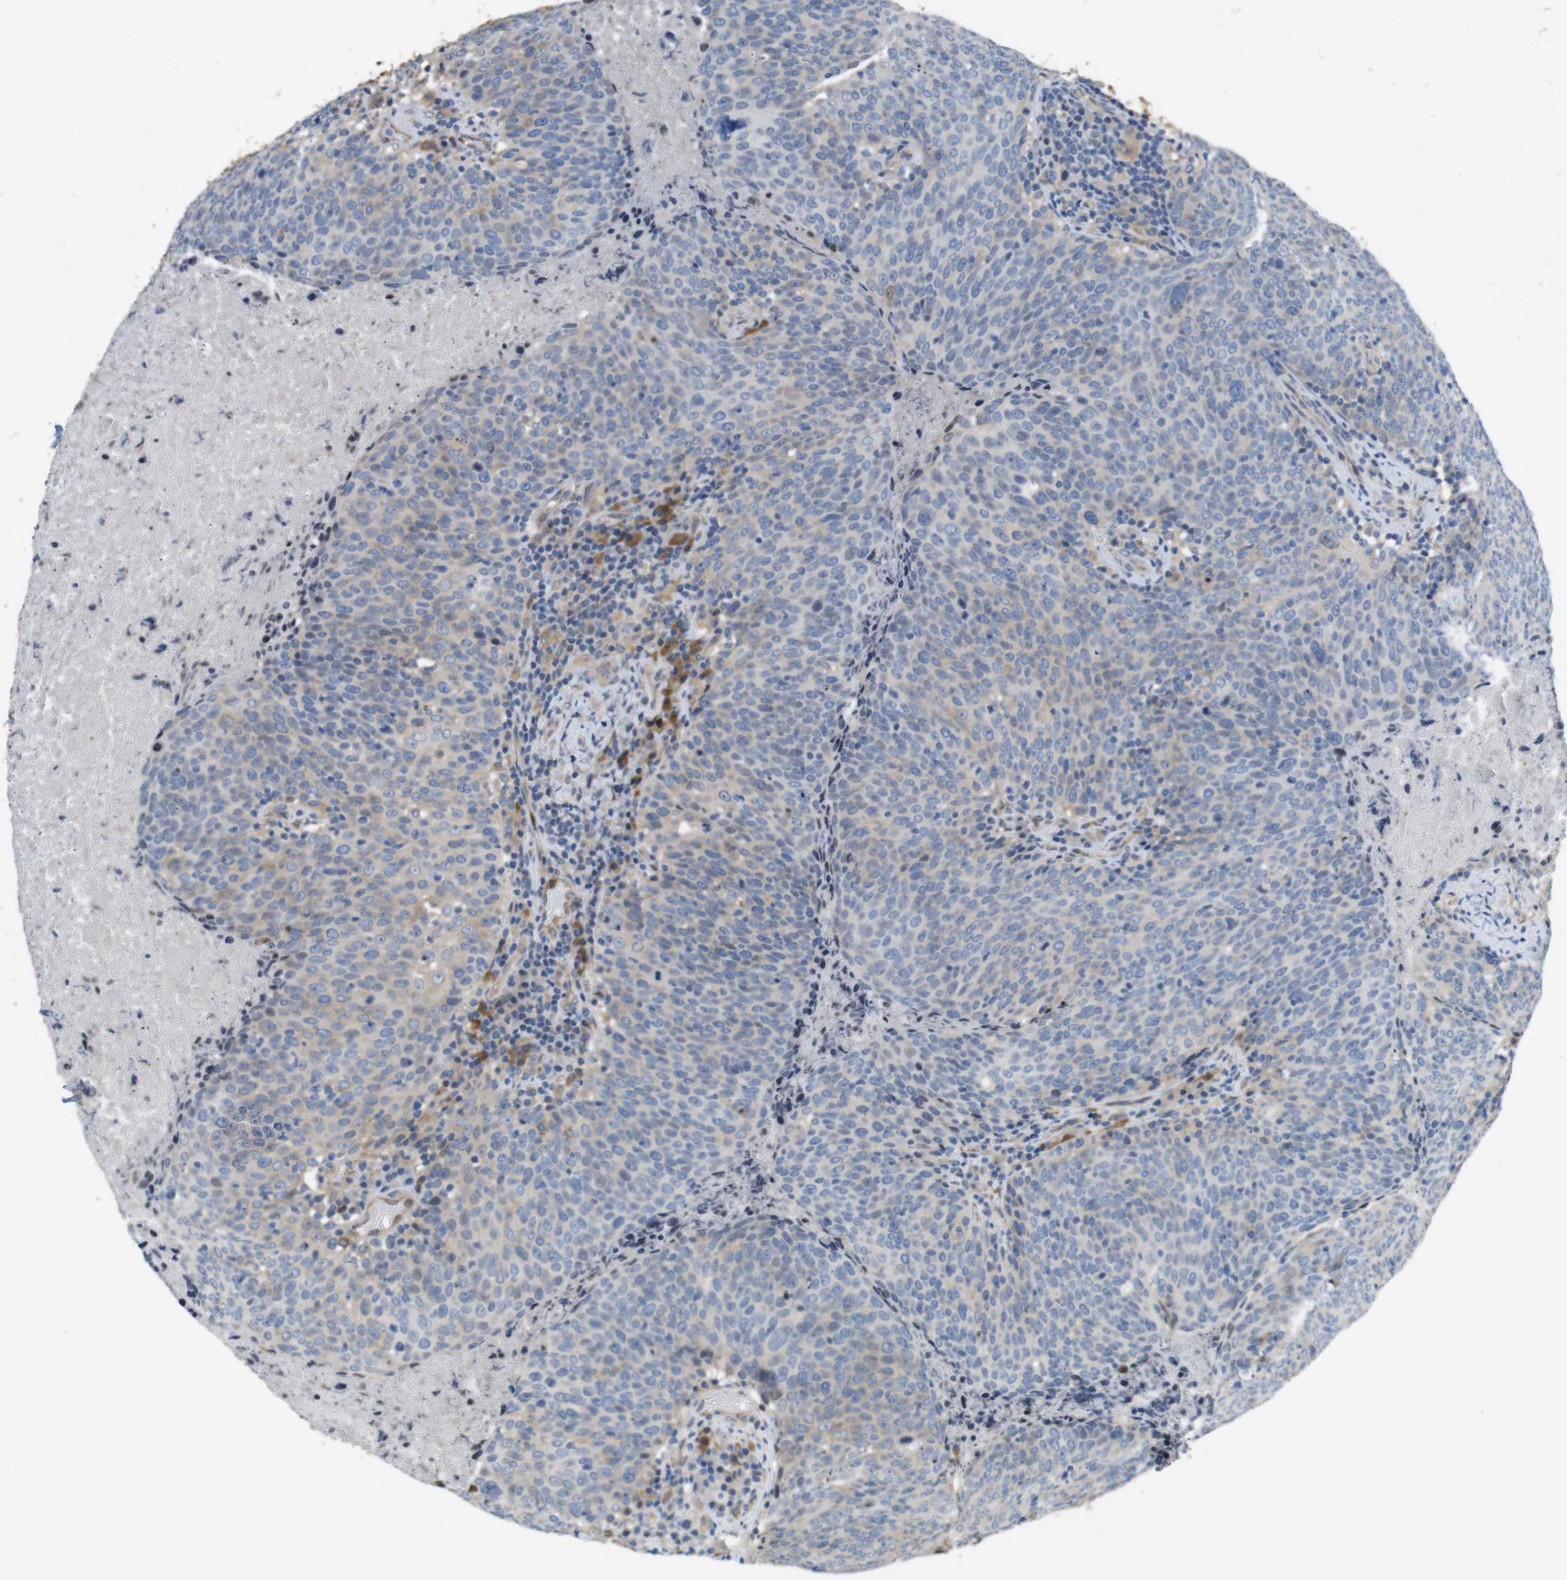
{"staining": {"intensity": "weak", "quantity": "<25%", "location": "cytoplasmic/membranous"}, "tissue": "head and neck cancer", "cell_type": "Tumor cells", "image_type": "cancer", "snomed": [{"axis": "morphology", "description": "Squamous cell carcinoma, NOS"}, {"axis": "morphology", "description": "Squamous cell carcinoma, metastatic, NOS"}, {"axis": "topography", "description": "Lymph node"}, {"axis": "topography", "description": "Head-Neck"}], "caption": "High magnification brightfield microscopy of head and neck metastatic squamous cell carcinoma stained with DAB (3,3'-diaminobenzidine) (brown) and counterstained with hematoxylin (blue): tumor cells show no significant staining.", "gene": "PCDH10", "patient": {"sex": "male", "age": 62}}